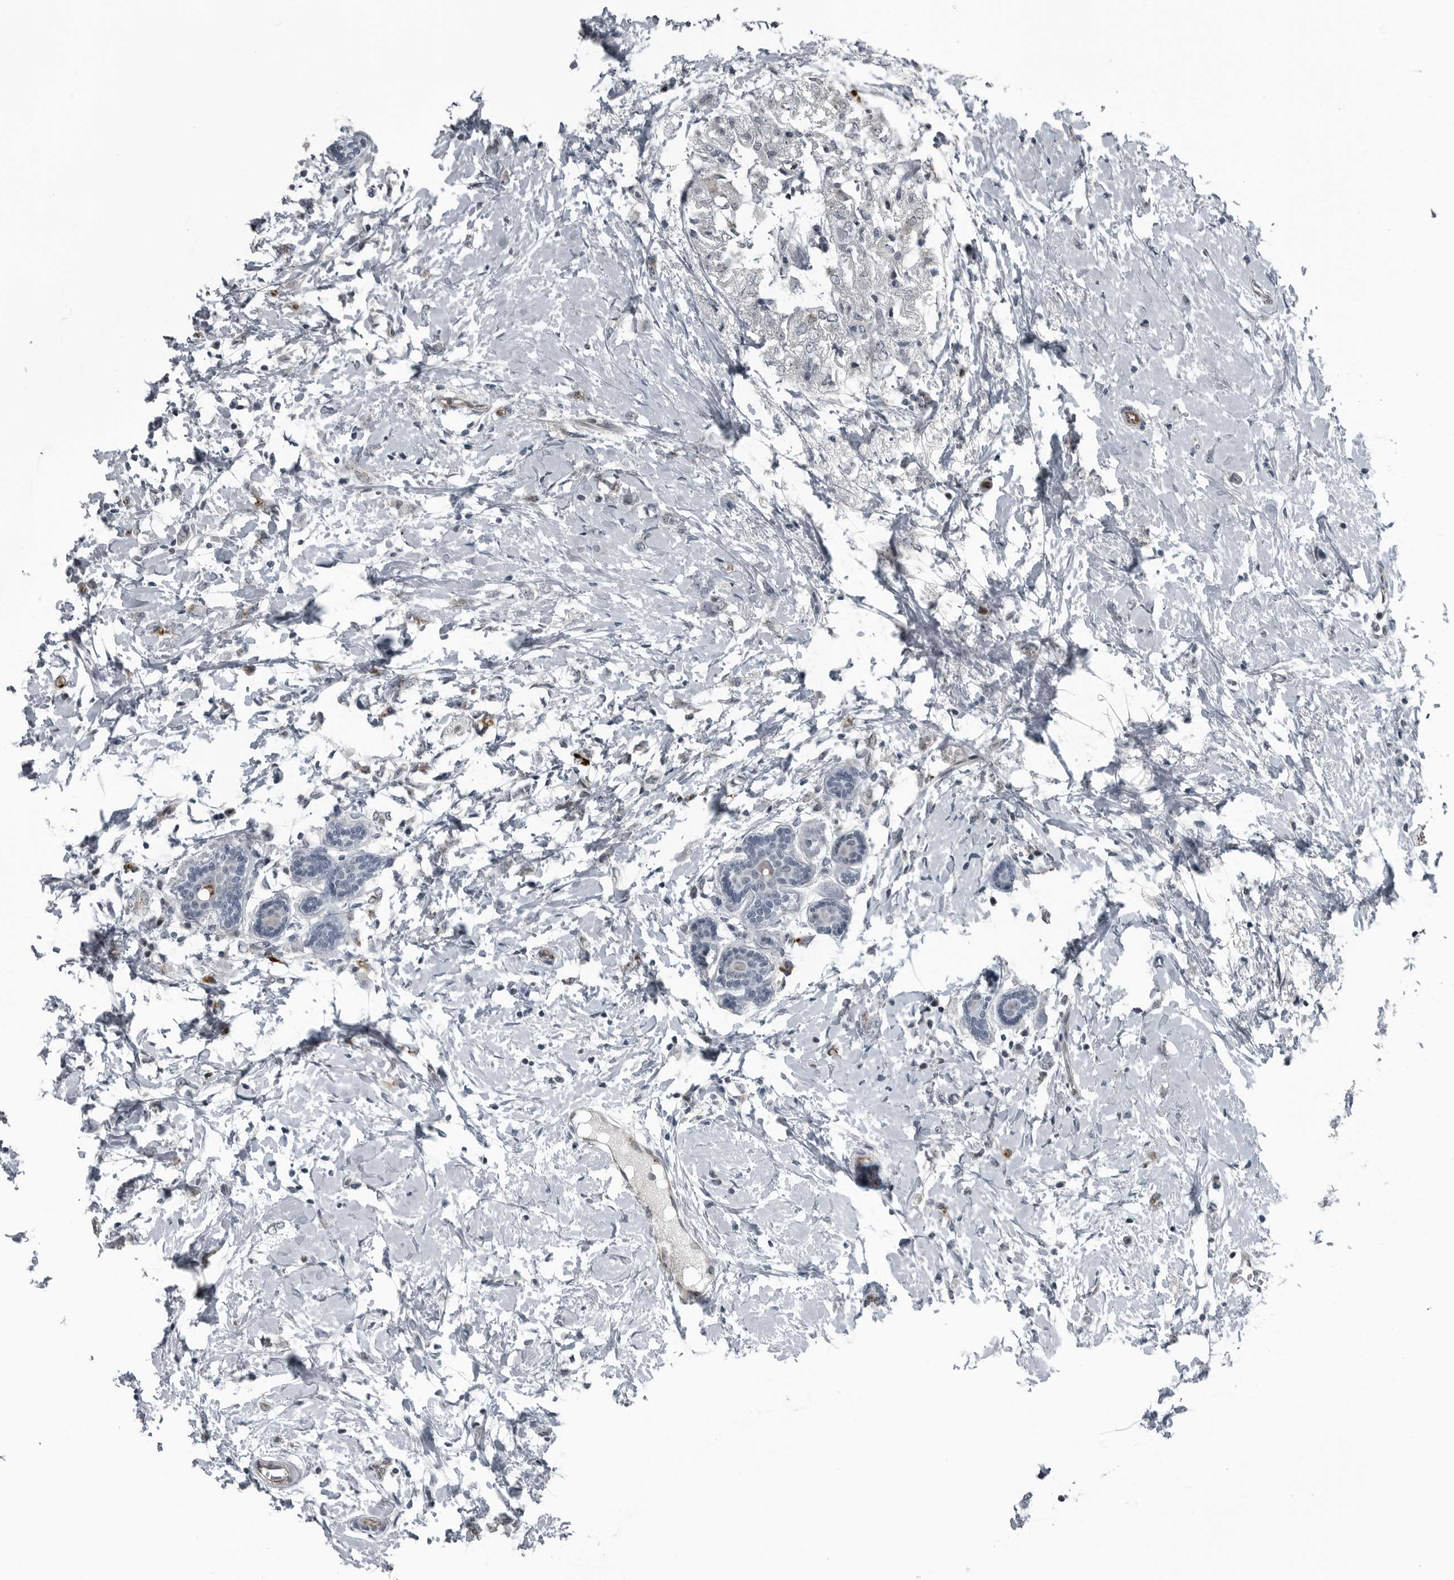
{"staining": {"intensity": "moderate", "quantity": "<25%", "location": "cytoplasmic/membranous"}, "tissue": "breast cancer", "cell_type": "Tumor cells", "image_type": "cancer", "snomed": [{"axis": "morphology", "description": "Normal tissue, NOS"}, {"axis": "morphology", "description": "Lobular carcinoma"}, {"axis": "topography", "description": "Breast"}], "caption": "Immunohistochemical staining of breast cancer (lobular carcinoma) shows low levels of moderate cytoplasmic/membranous positivity in about <25% of tumor cells.", "gene": "GAK", "patient": {"sex": "female", "age": 47}}